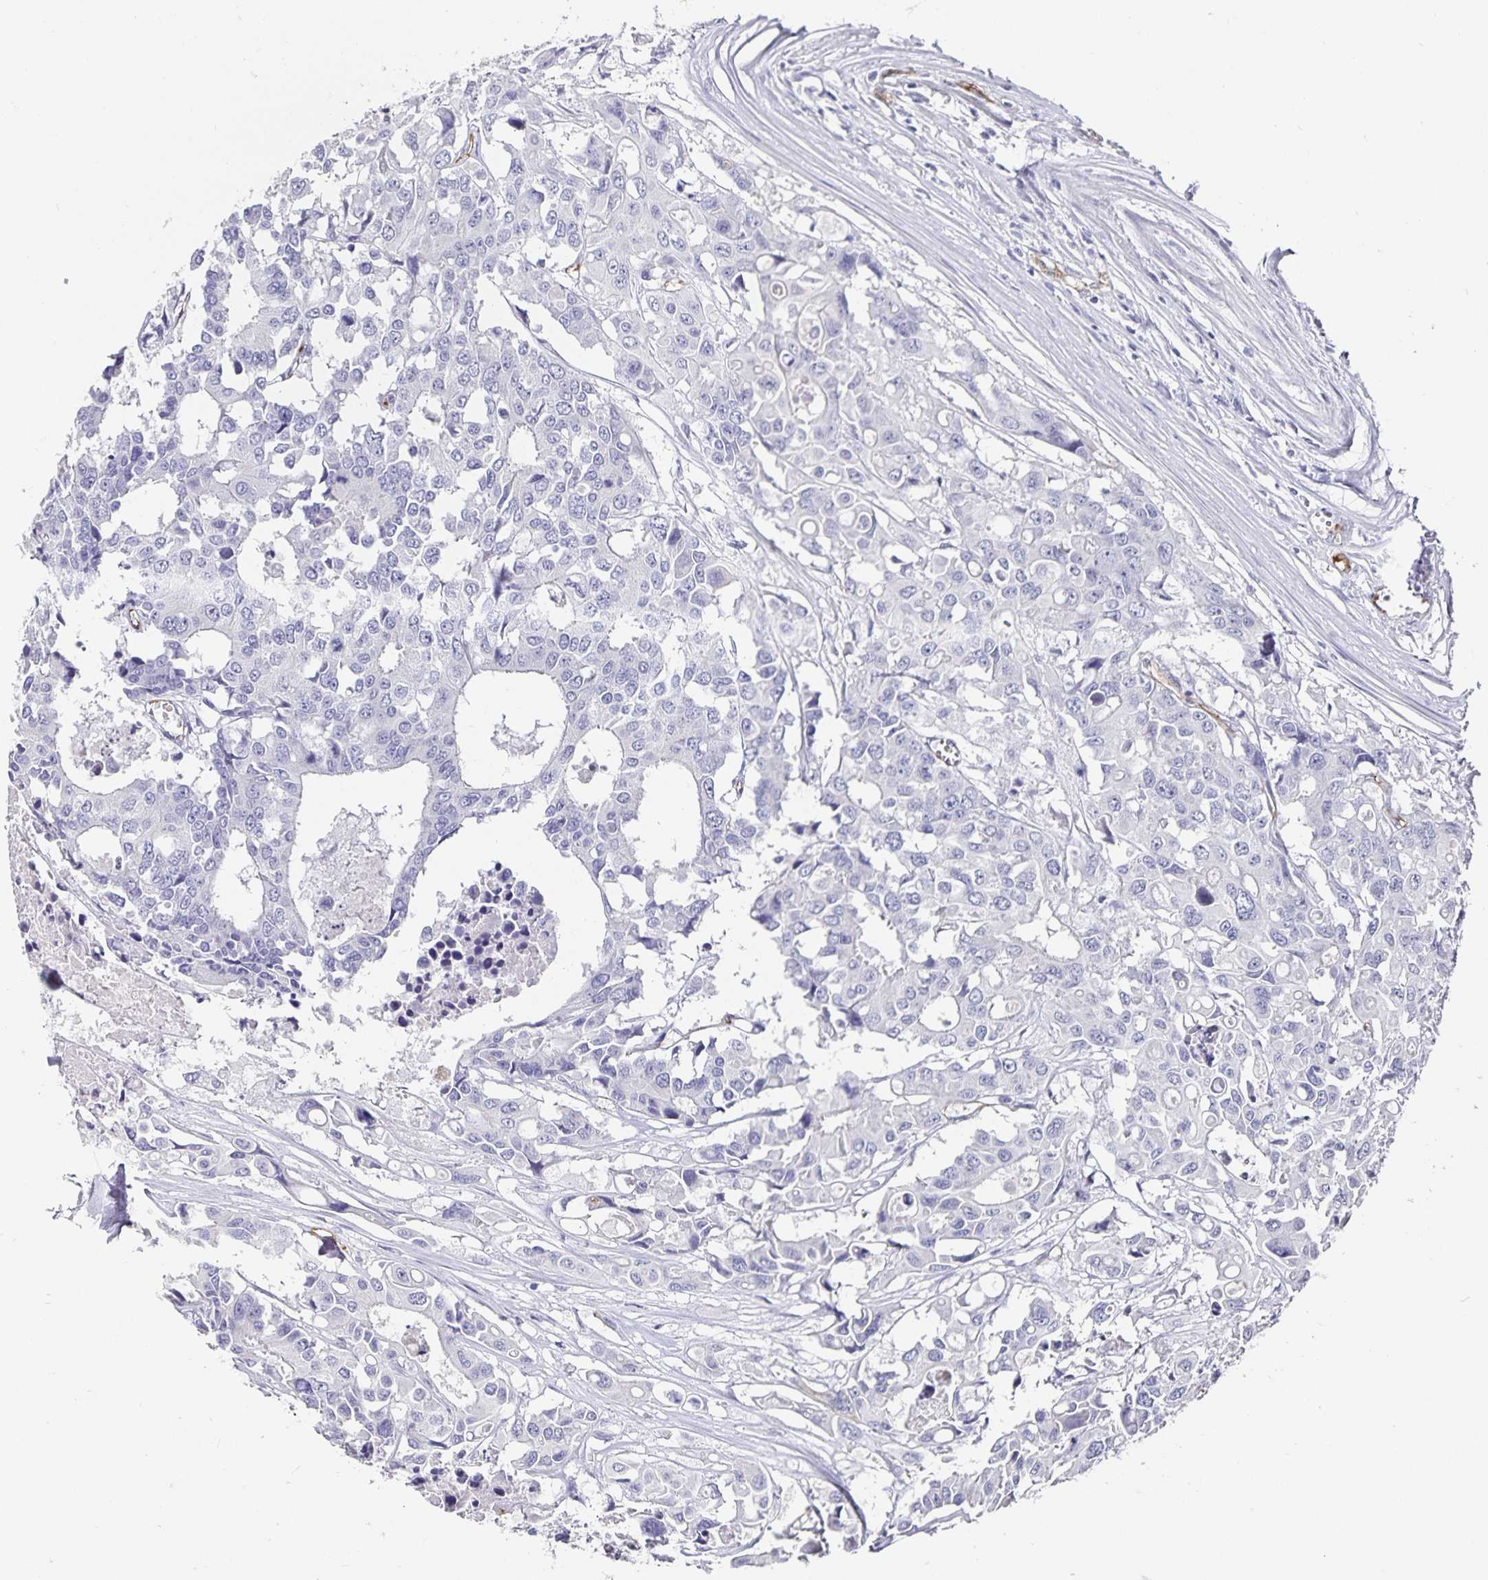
{"staining": {"intensity": "negative", "quantity": "none", "location": "none"}, "tissue": "colorectal cancer", "cell_type": "Tumor cells", "image_type": "cancer", "snomed": [{"axis": "morphology", "description": "Adenocarcinoma, NOS"}, {"axis": "topography", "description": "Colon"}], "caption": "IHC histopathology image of neoplastic tissue: human colorectal adenocarcinoma stained with DAB shows no significant protein positivity in tumor cells.", "gene": "PODXL", "patient": {"sex": "male", "age": 77}}